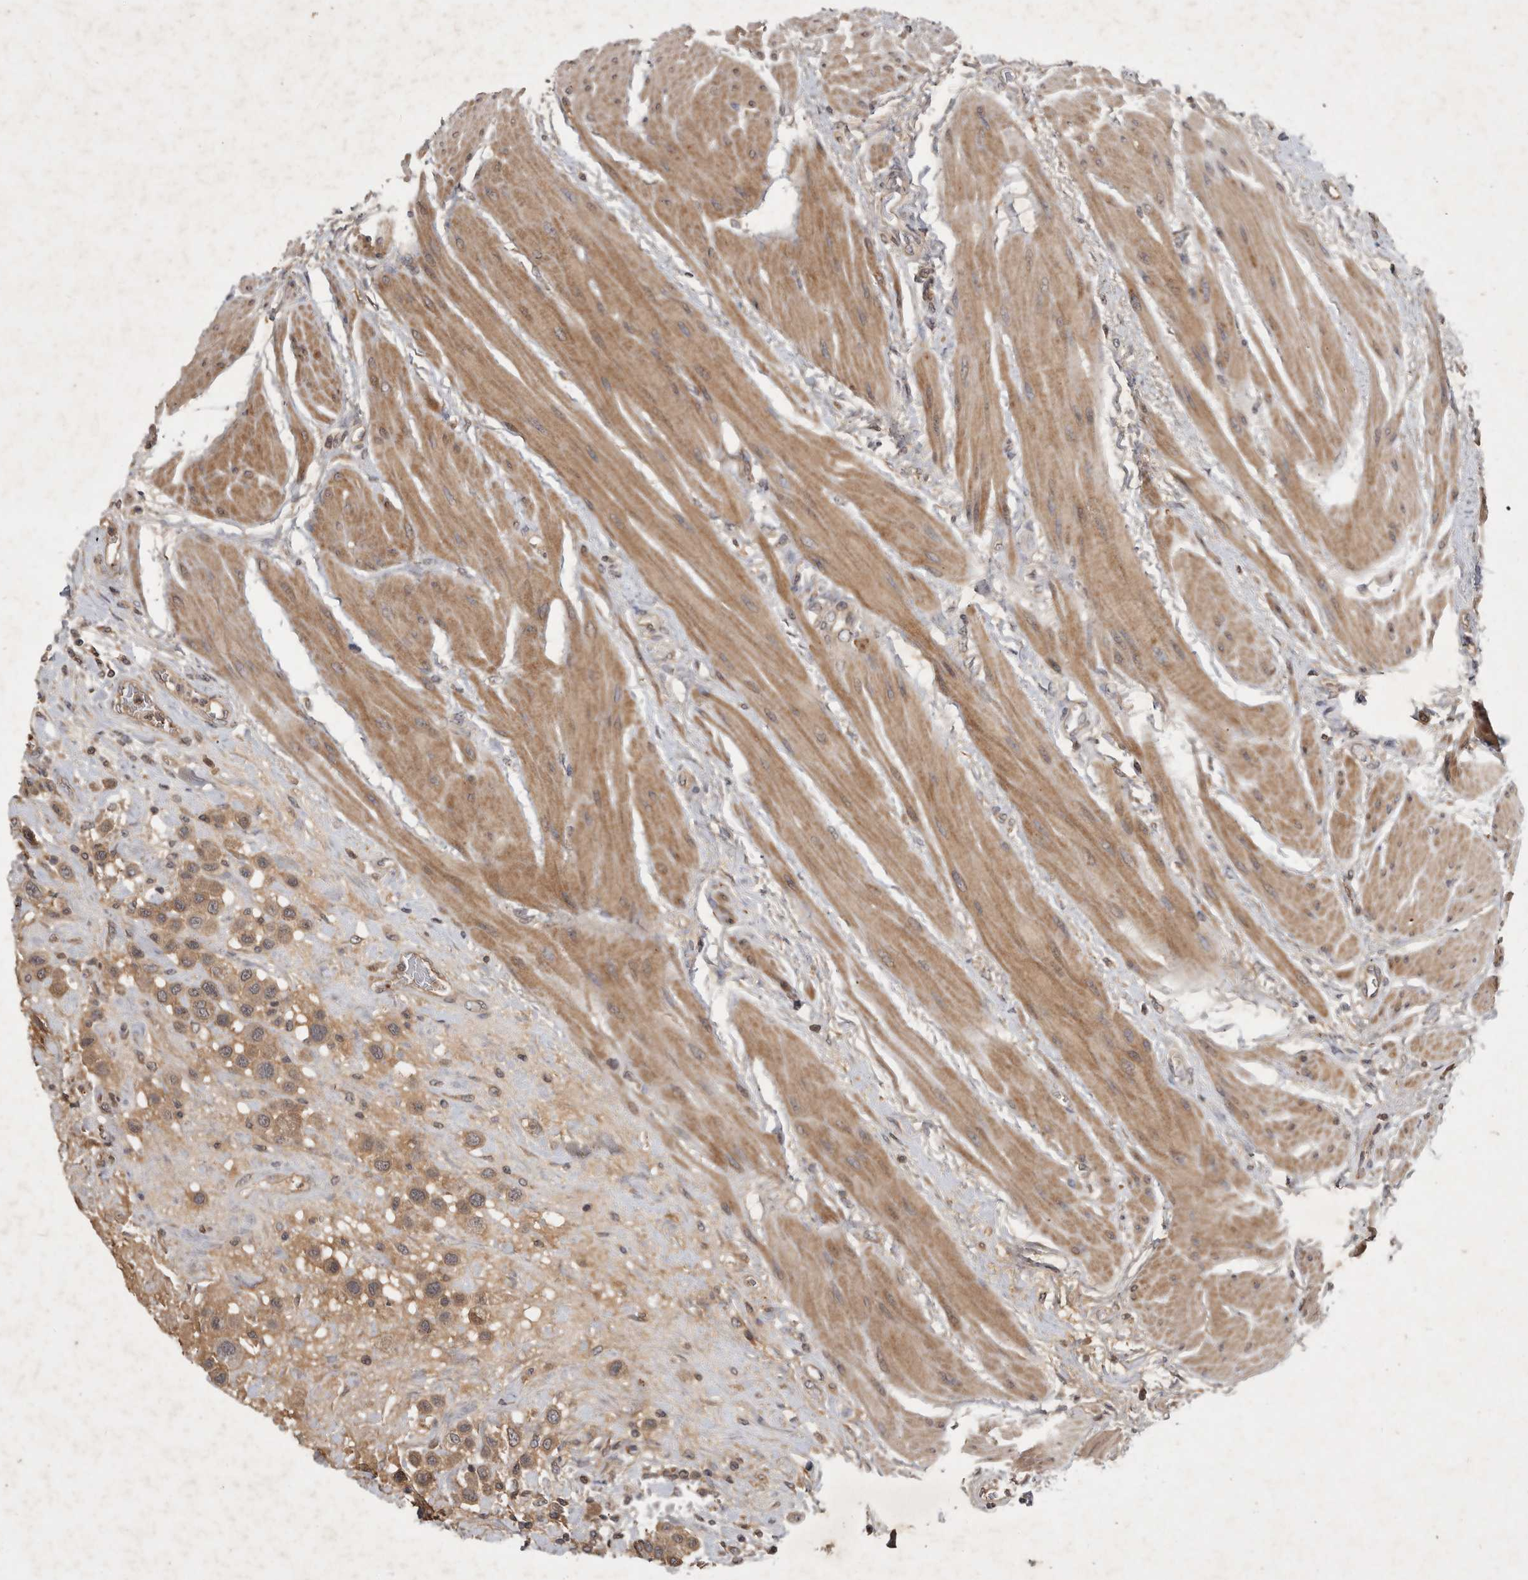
{"staining": {"intensity": "moderate", "quantity": ">75%", "location": "cytoplasmic/membranous"}, "tissue": "urothelial cancer", "cell_type": "Tumor cells", "image_type": "cancer", "snomed": [{"axis": "morphology", "description": "Urothelial carcinoma, High grade"}, {"axis": "topography", "description": "Urinary bladder"}], "caption": "Tumor cells demonstrate moderate cytoplasmic/membranous expression in about >75% of cells in urothelial carcinoma (high-grade).", "gene": "DNAJC28", "patient": {"sex": "male", "age": 50}}